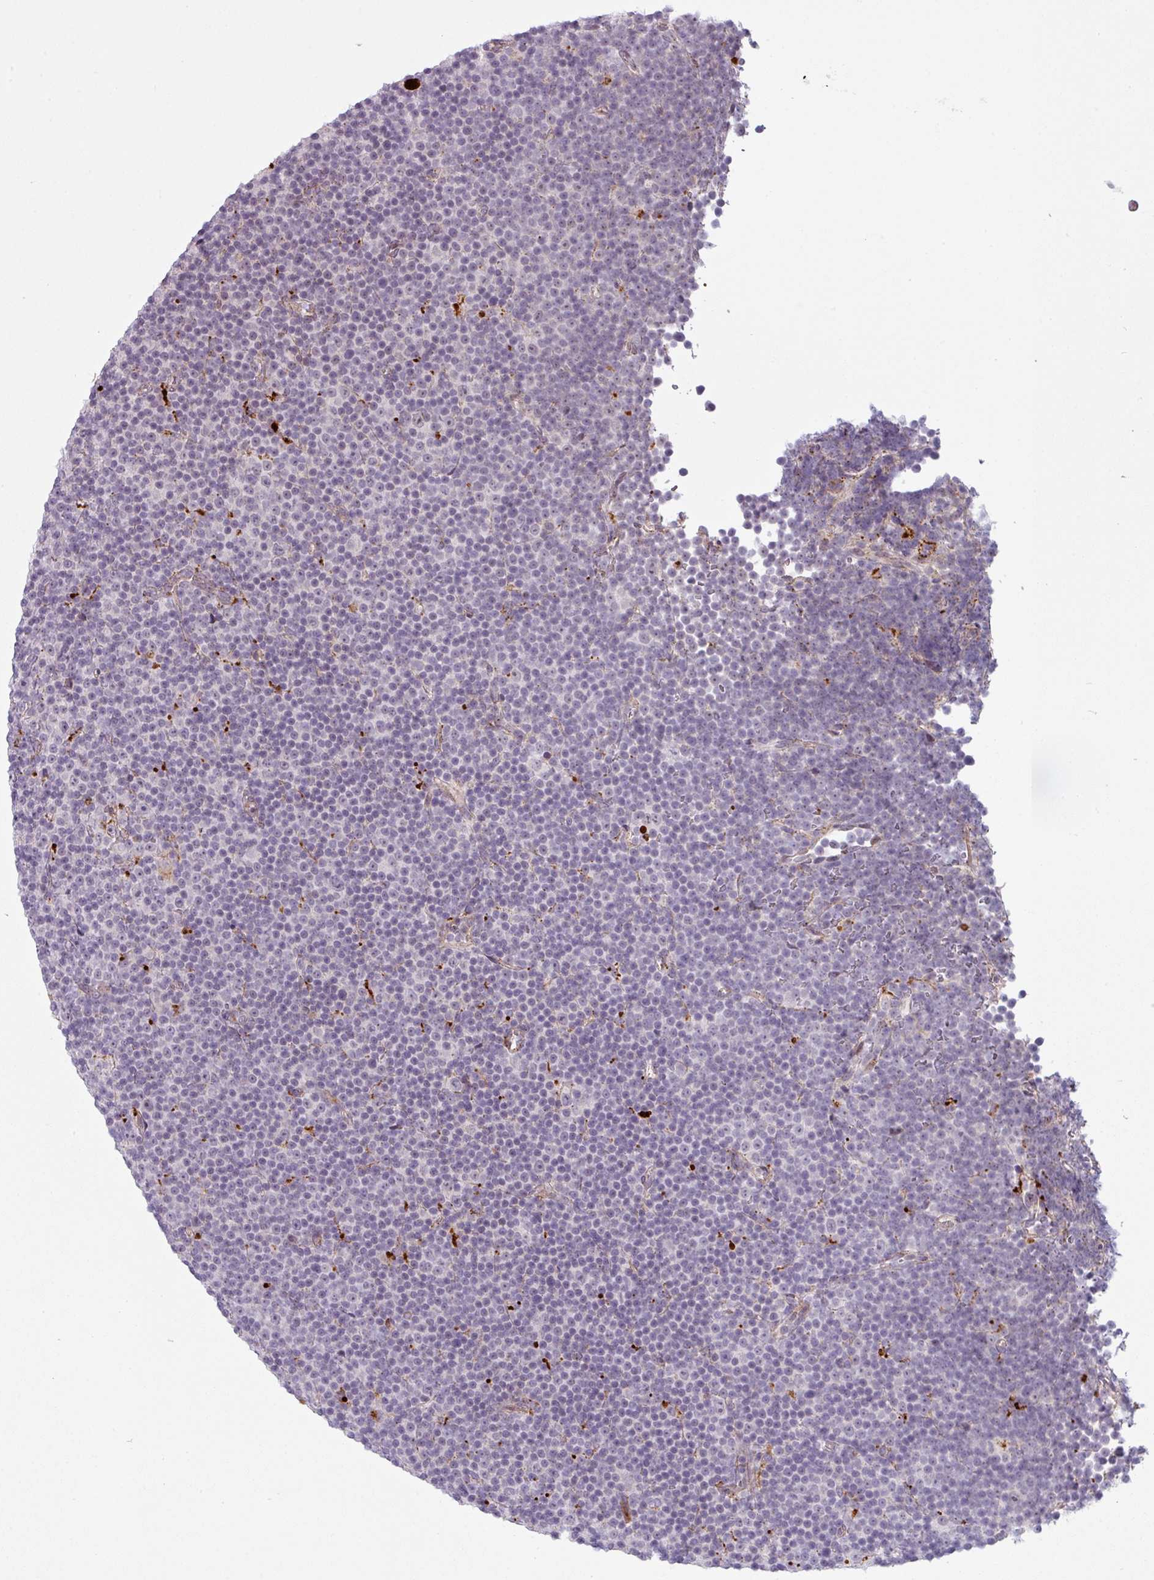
{"staining": {"intensity": "negative", "quantity": "none", "location": "none"}, "tissue": "lymphoma", "cell_type": "Tumor cells", "image_type": "cancer", "snomed": [{"axis": "morphology", "description": "Malignant lymphoma, non-Hodgkin's type, Low grade"}, {"axis": "topography", "description": "Lymph node"}], "caption": "This is a micrograph of immunohistochemistry staining of low-grade malignant lymphoma, non-Hodgkin's type, which shows no staining in tumor cells.", "gene": "MAP7D2", "patient": {"sex": "female", "age": 67}}